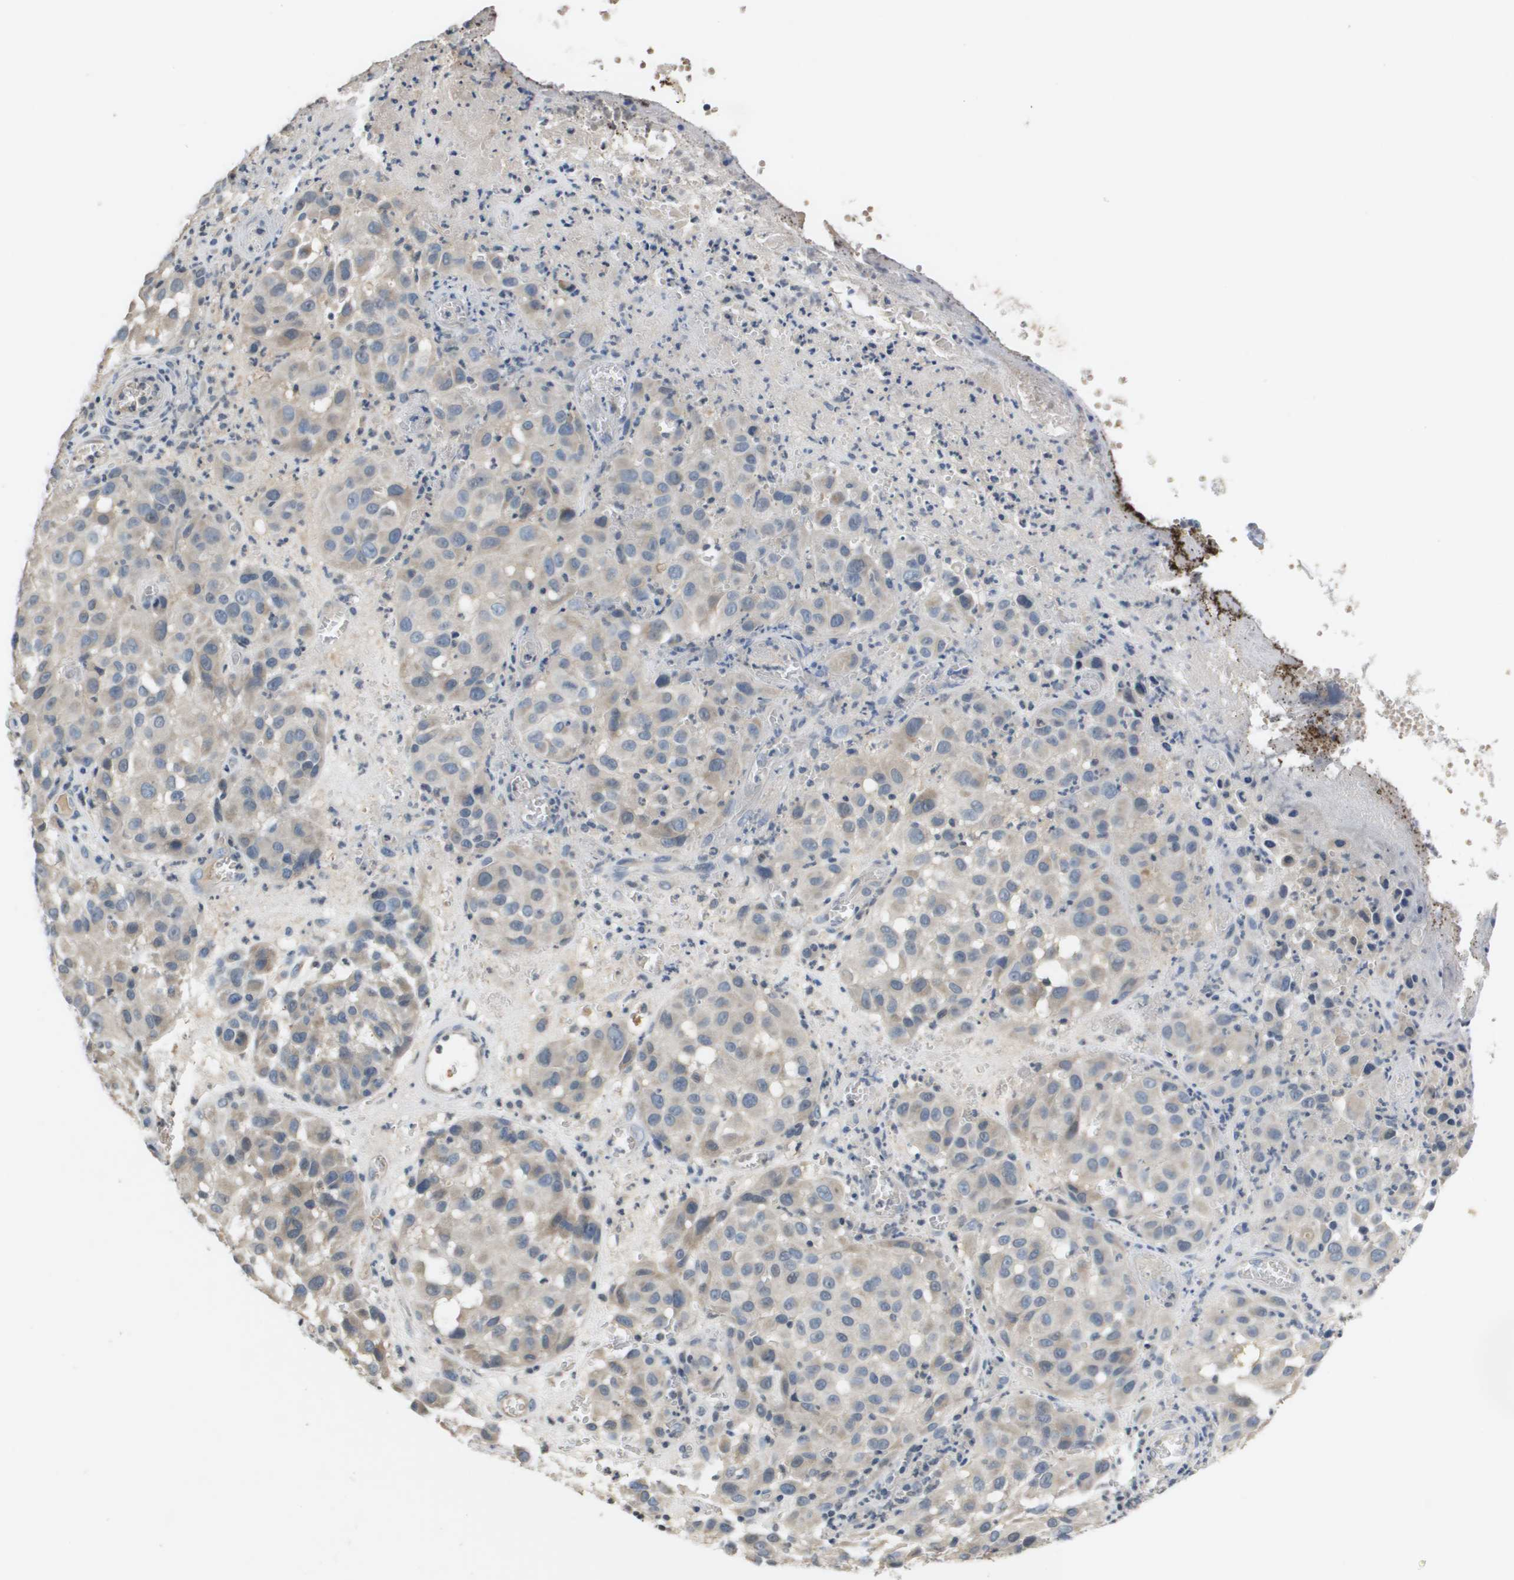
{"staining": {"intensity": "weak", "quantity": "25%-75%", "location": "cytoplasmic/membranous"}, "tissue": "melanoma", "cell_type": "Tumor cells", "image_type": "cancer", "snomed": [{"axis": "morphology", "description": "Malignant melanoma, NOS"}, {"axis": "topography", "description": "Skin"}], "caption": "This is a photomicrograph of immunohistochemistry (IHC) staining of malignant melanoma, which shows weak staining in the cytoplasmic/membranous of tumor cells.", "gene": "CAPN11", "patient": {"sex": "female", "age": 21}}